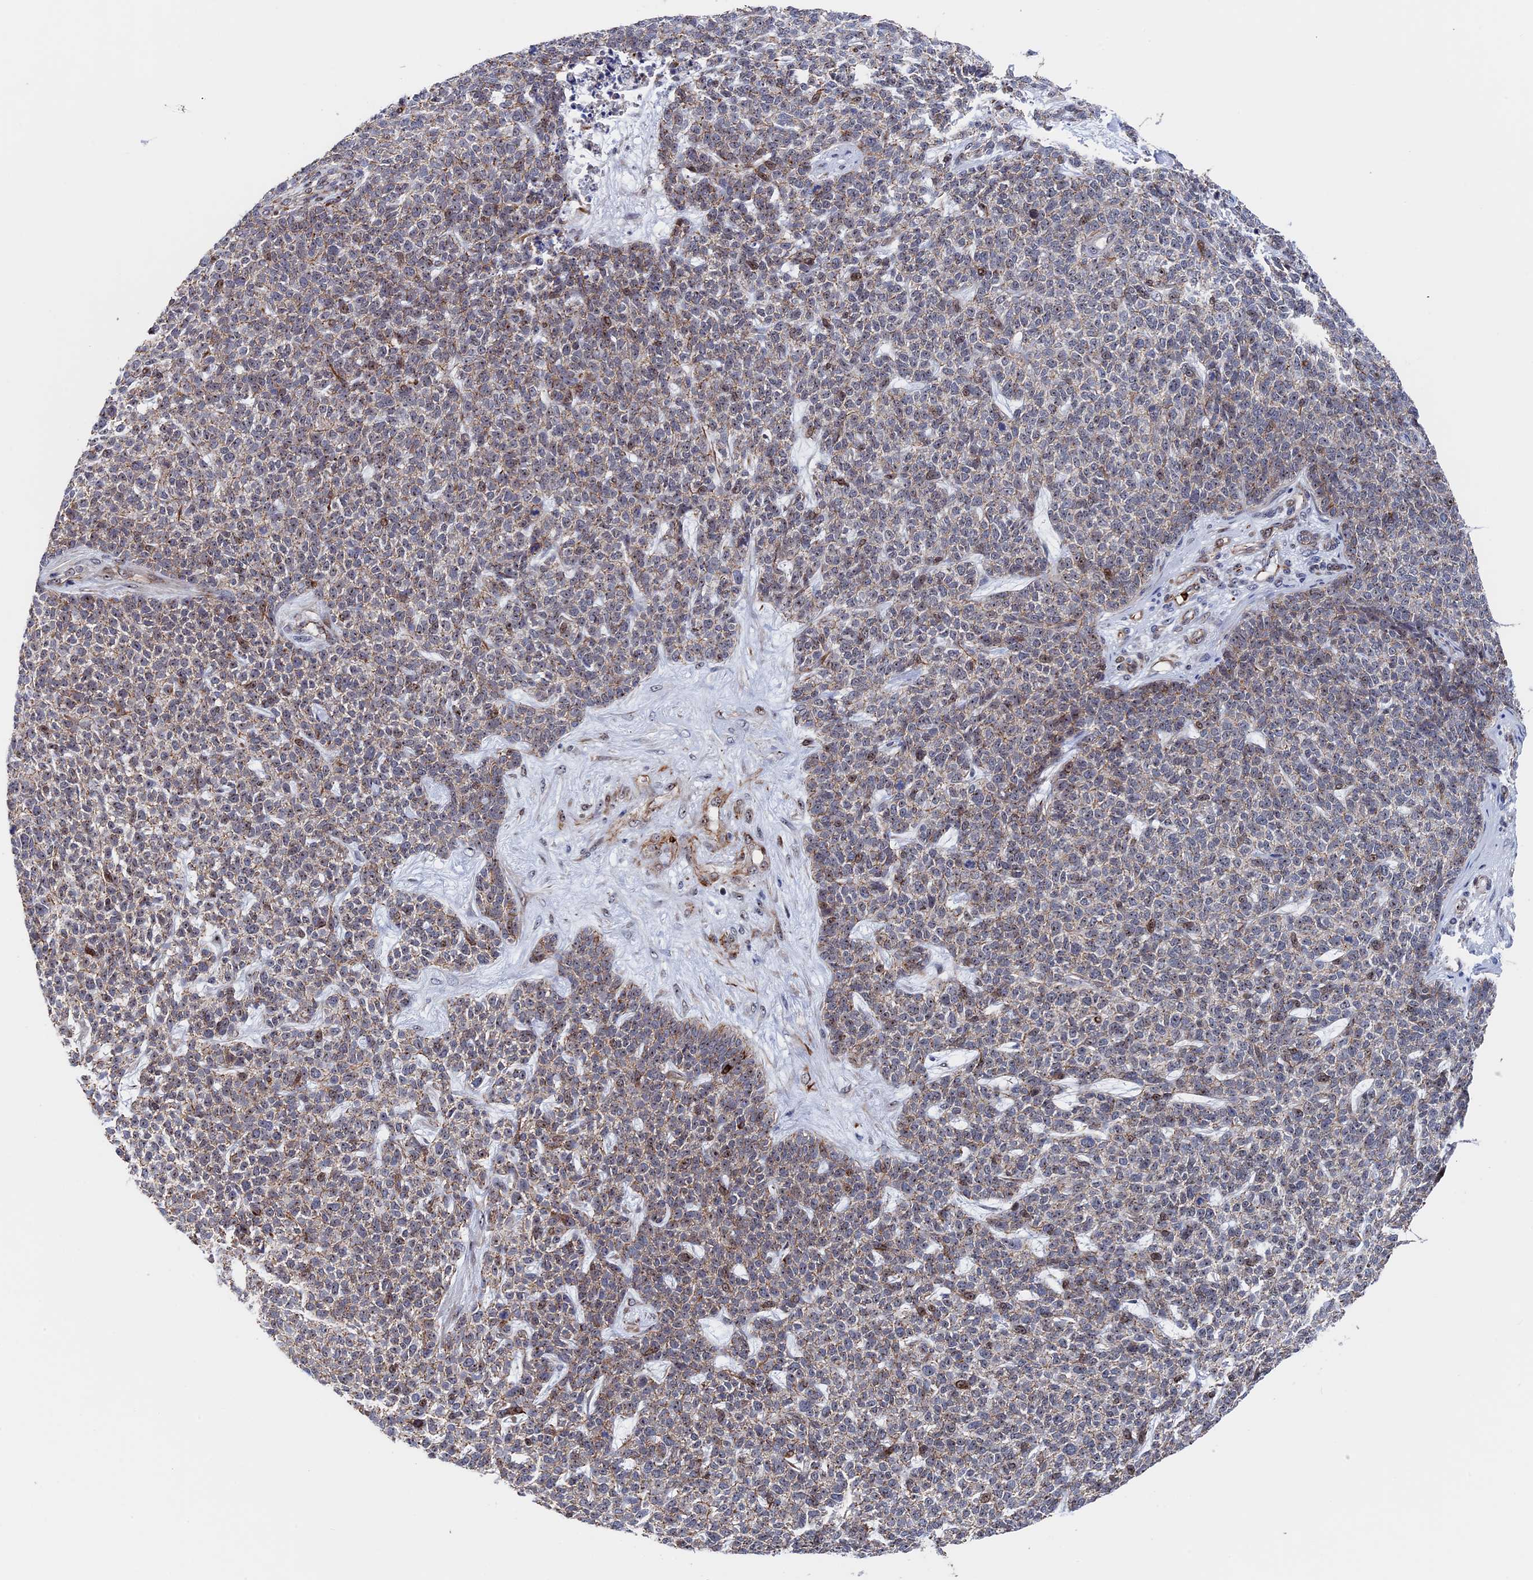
{"staining": {"intensity": "weak", "quantity": ">75%", "location": "cytoplasmic/membranous,nuclear"}, "tissue": "skin cancer", "cell_type": "Tumor cells", "image_type": "cancer", "snomed": [{"axis": "morphology", "description": "Basal cell carcinoma"}, {"axis": "topography", "description": "Skin"}], "caption": "Tumor cells show low levels of weak cytoplasmic/membranous and nuclear positivity in about >75% of cells in human skin cancer (basal cell carcinoma).", "gene": "EXOSC9", "patient": {"sex": "female", "age": 84}}